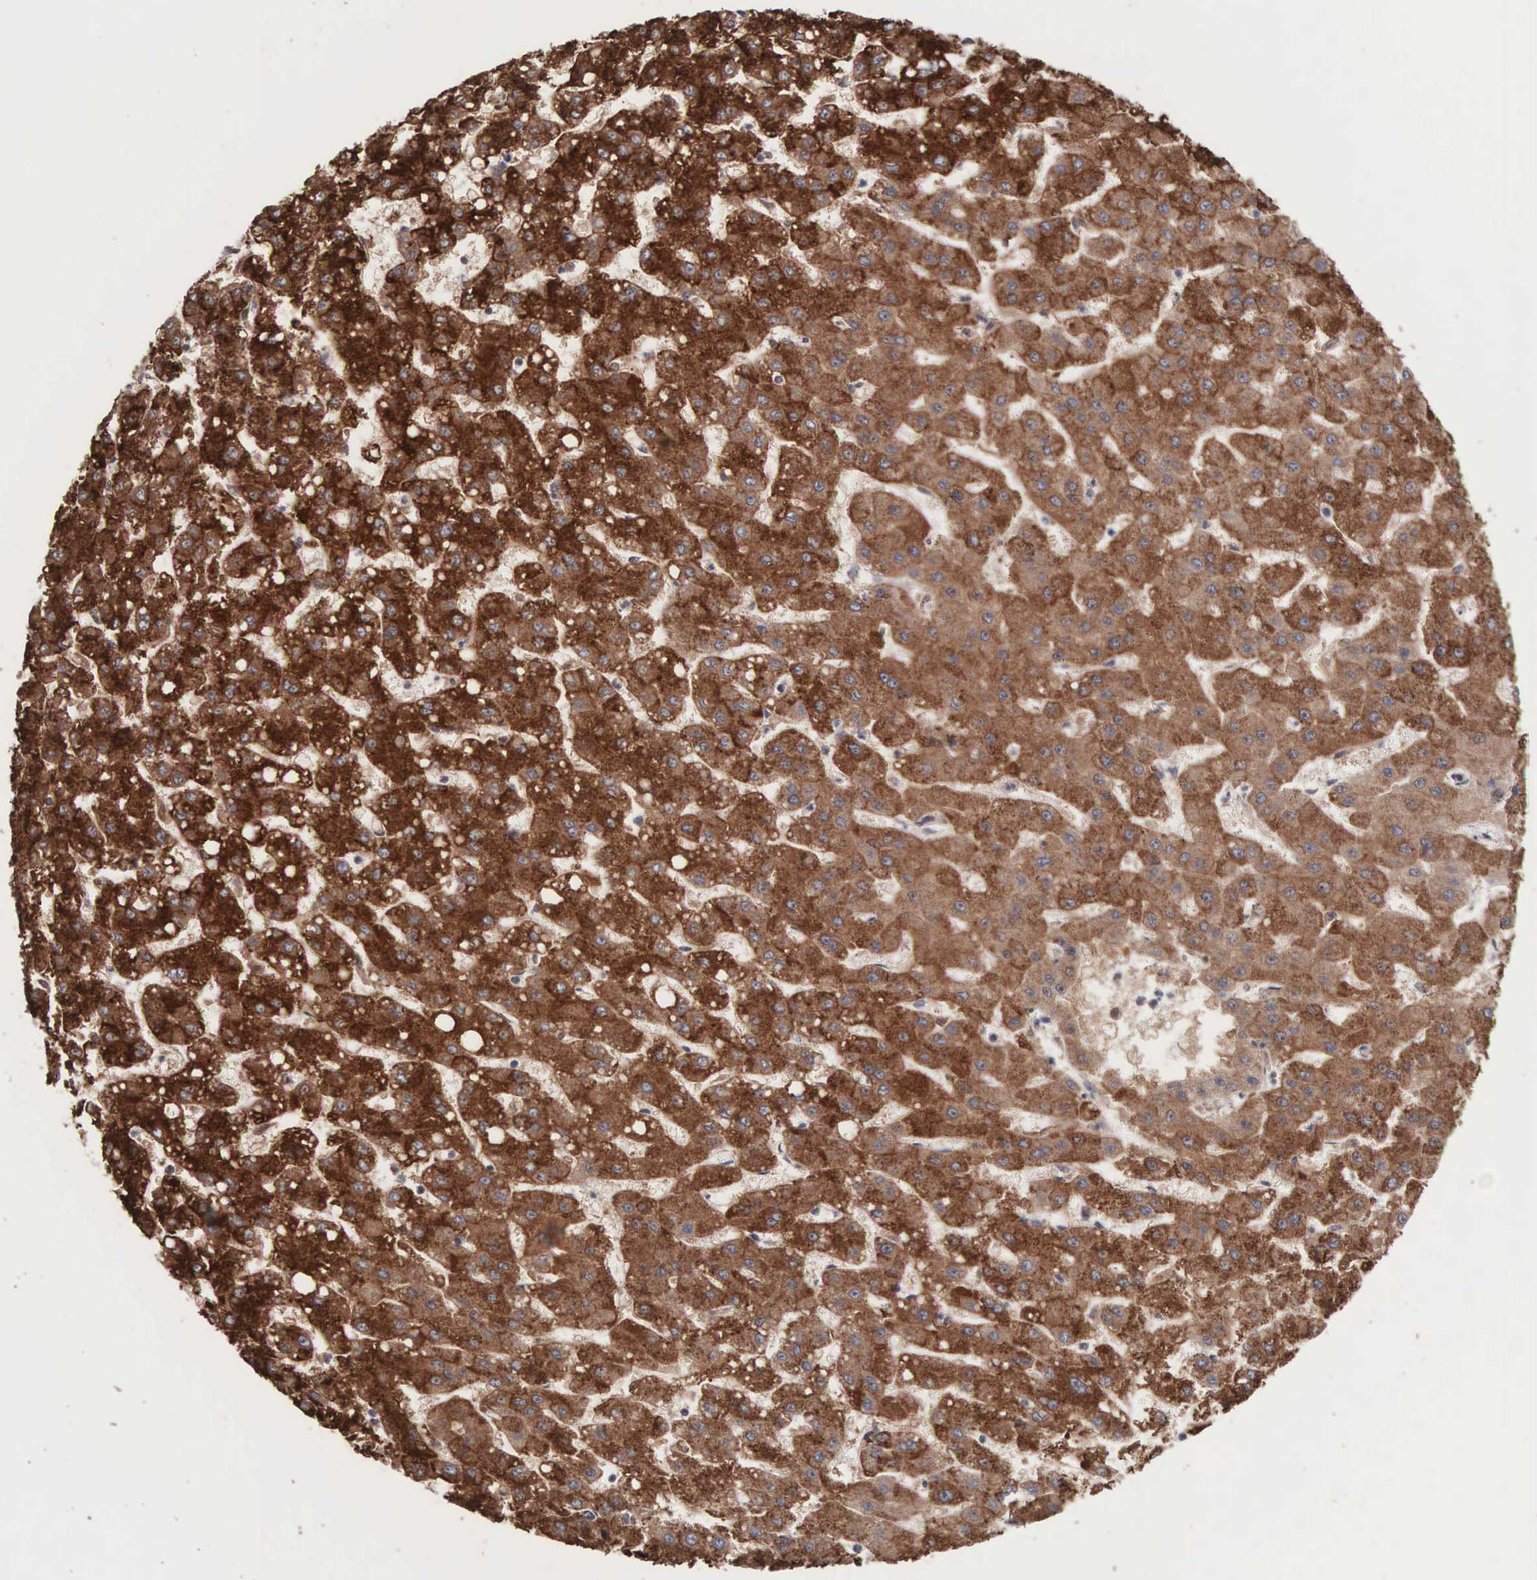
{"staining": {"intensity": "strong", "quantity": ">75%", "location": "cytoplasmic/membranous"}, "tissue": "liver cancer", "cell_type": "Tumor cells", "image_type": "cancer", "snomed": [{"axis": "morphology", "description": "Carcinoma, Hepatocellular, NOS"}, {"axis": "topography", "description": "Liver"}], "caption": "Immunohistochemical staining of hepatocellular carcinoma (liver) shows high levels of strong cytoplasmic/membranous expression in about >75% of tumor cells.", "gene": "ACOT4", "patient": {"sex": "female", "age": 52}}